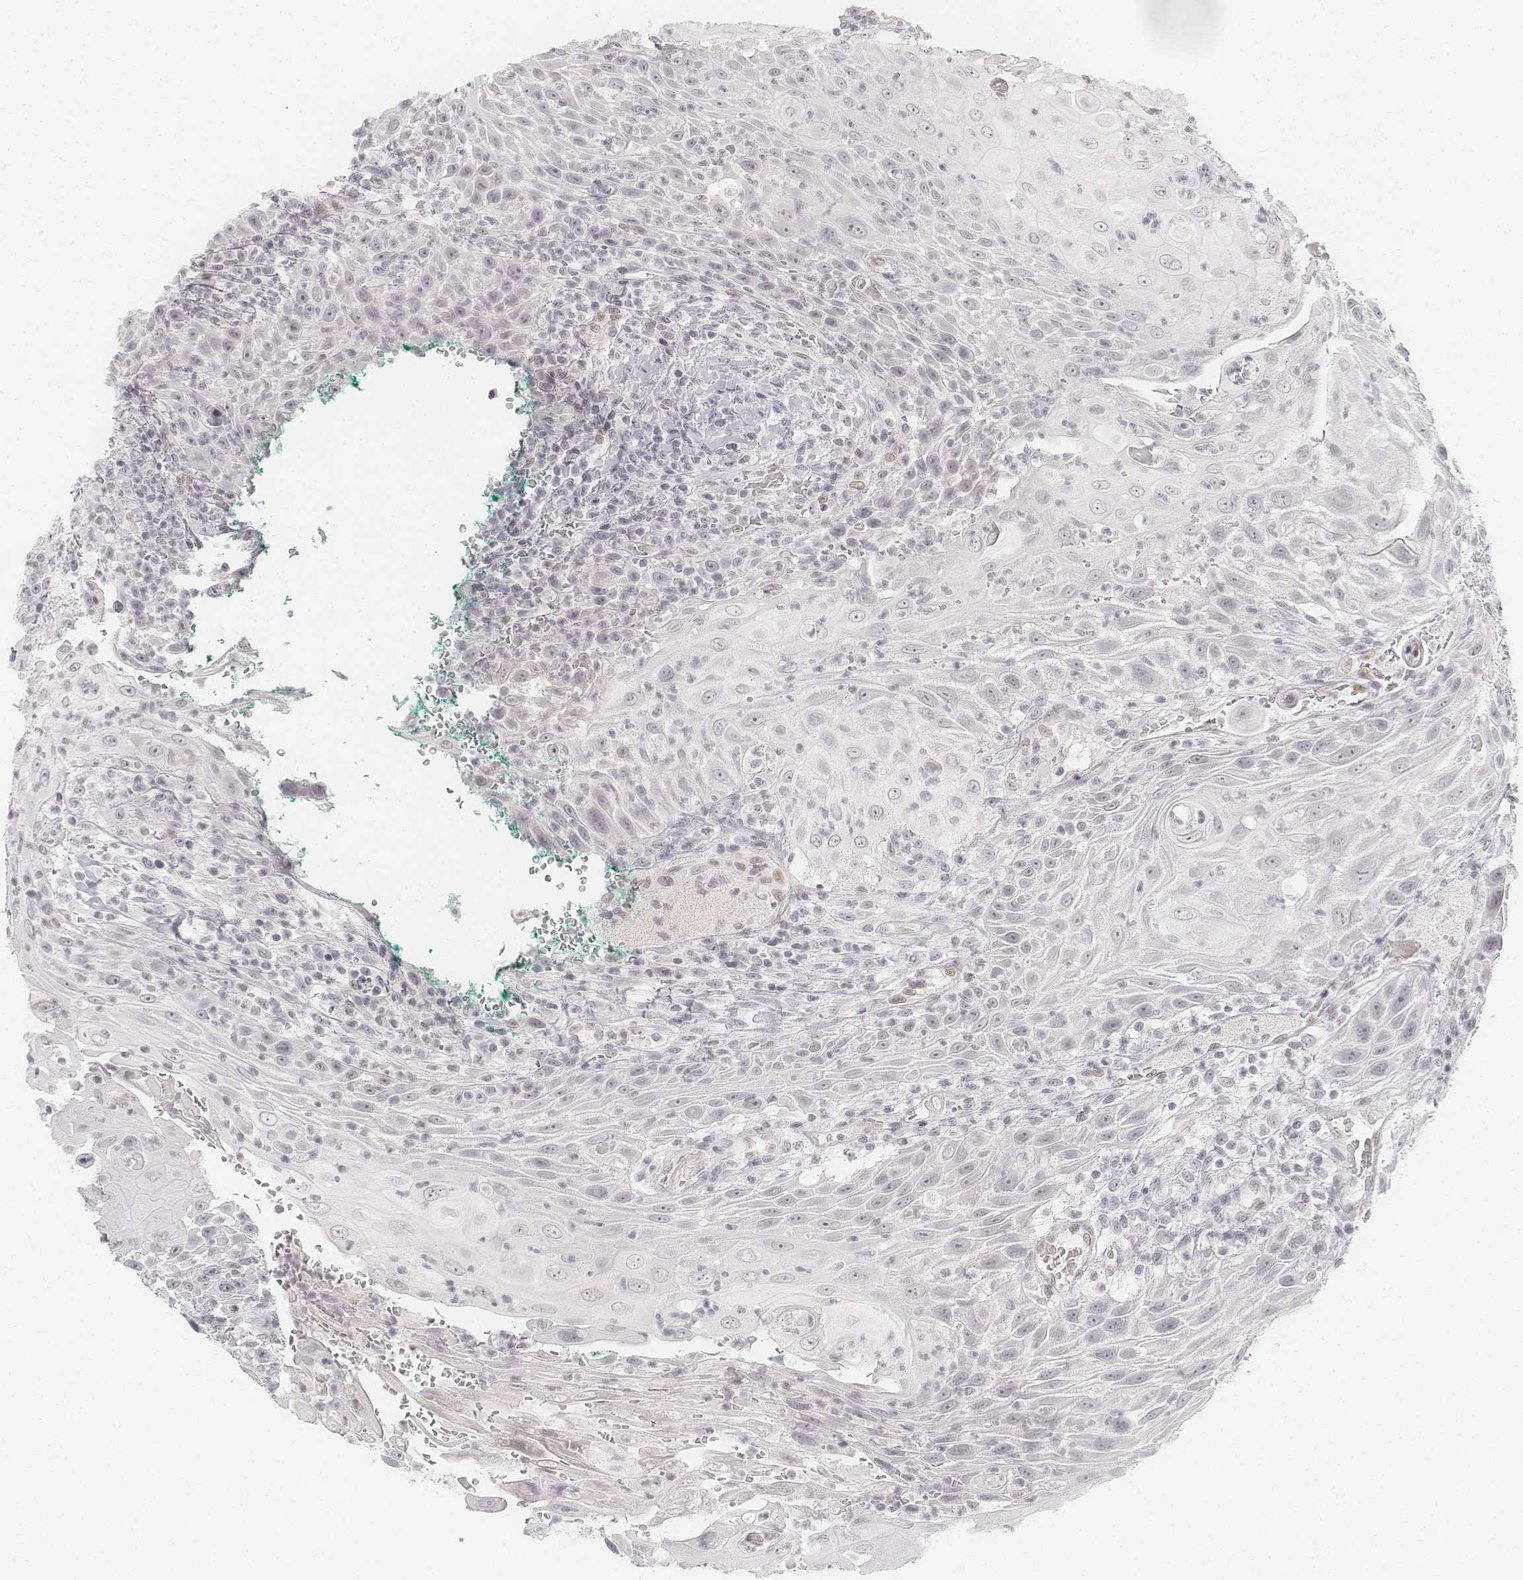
{"staining": {"intensity": "negative", "quantity": "none", "location": "none"}, "tissue": "head and neck cancer", "cell_type": "Tumor cells", "image_type": "cancer", "snomed": [{"axis": "morphology", "description": "Squamous cell carcinoma, NOS"}, {"axis": "topography", "description": "Head-Neck"}], "caption": "DAB immunohistochemical staining of human head and neck cancer reveals no significant expression in tumor cells.", "gene": "KRTAP2-1", "patient": {"sex": "male", "age": 69}}